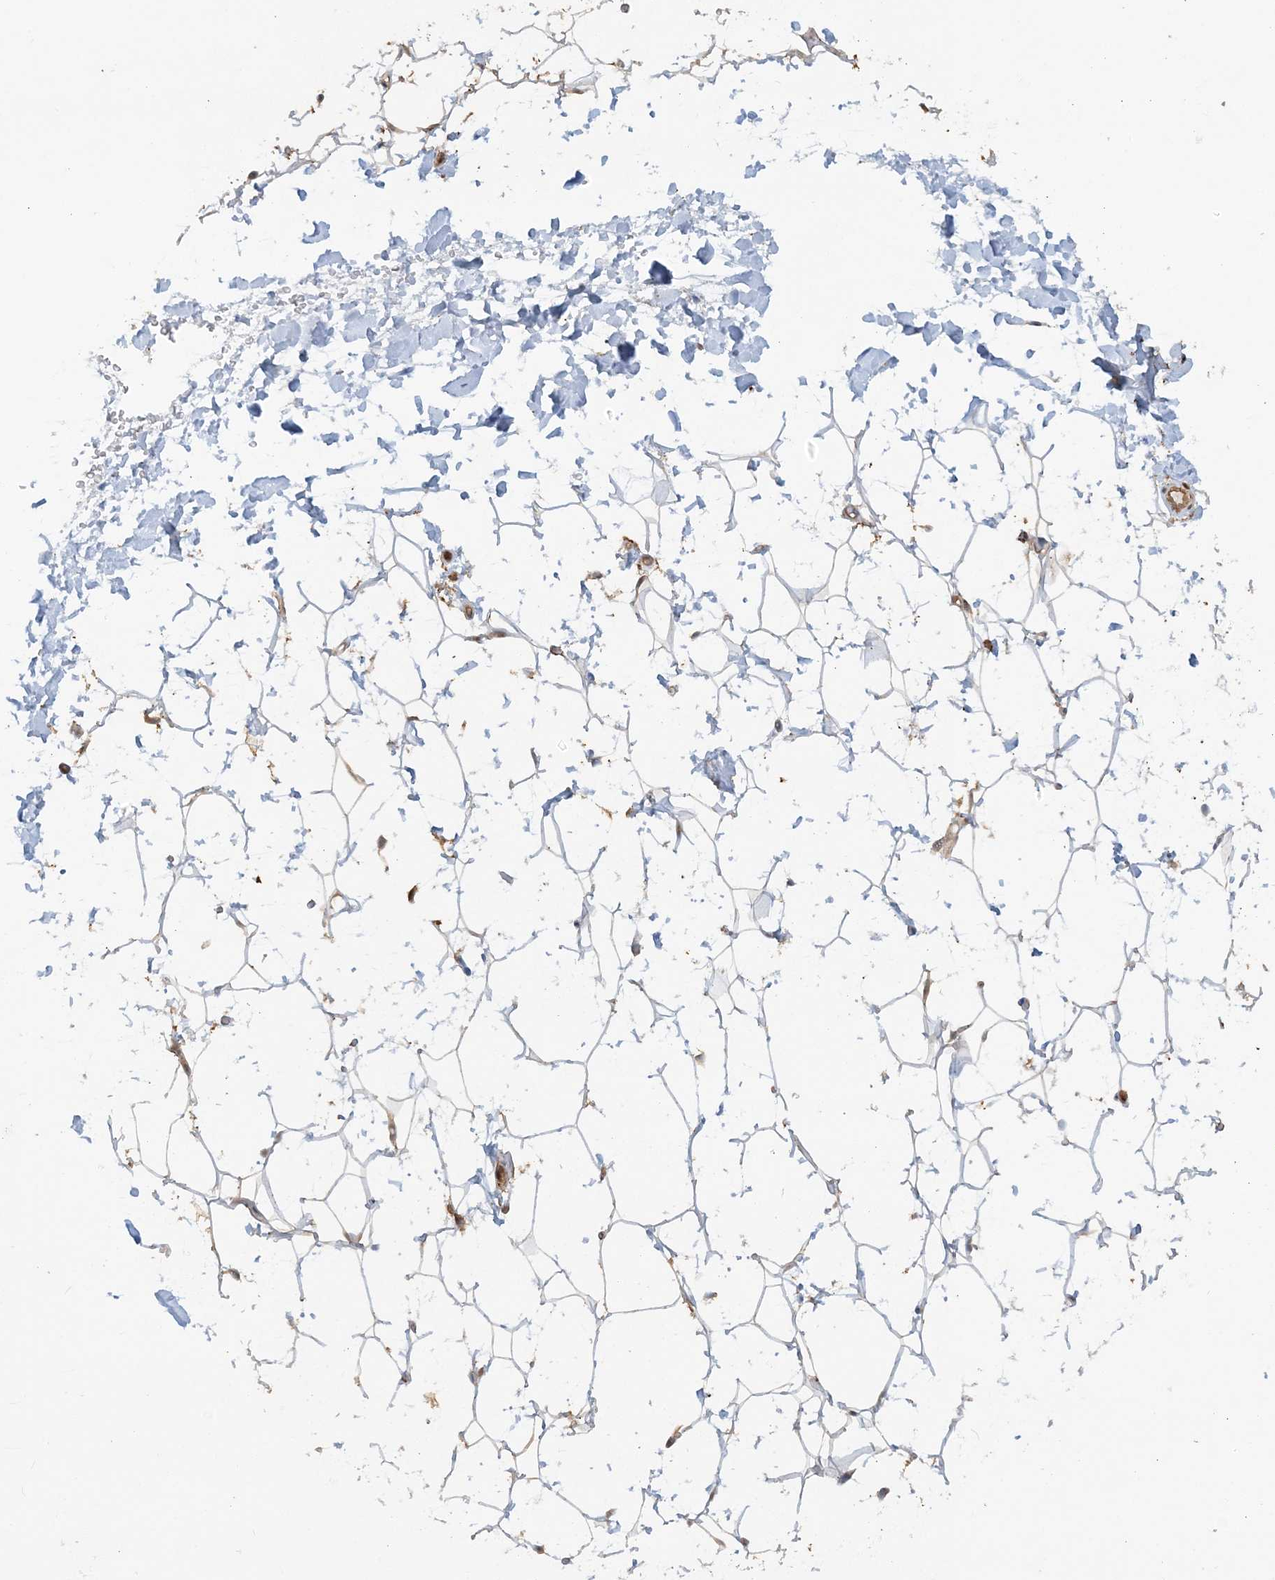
{"staining": {"intensity": "negative", "quantity": "none", "location": "none"}, "tissue": "adipose tissue", "cell_type": "Adipocytes", "image_type": "normal", "snomed": [{"axis": "morphology", "description": "Normal tissue, NOS"}, {"axis": "topography", "description": "Breast"}], "caption": "An image of adipose tissue stained for a protein displays no brown staining in adipocytes.", "gene": "DSTN", "patient": {"sex": "female", "age": 26}}